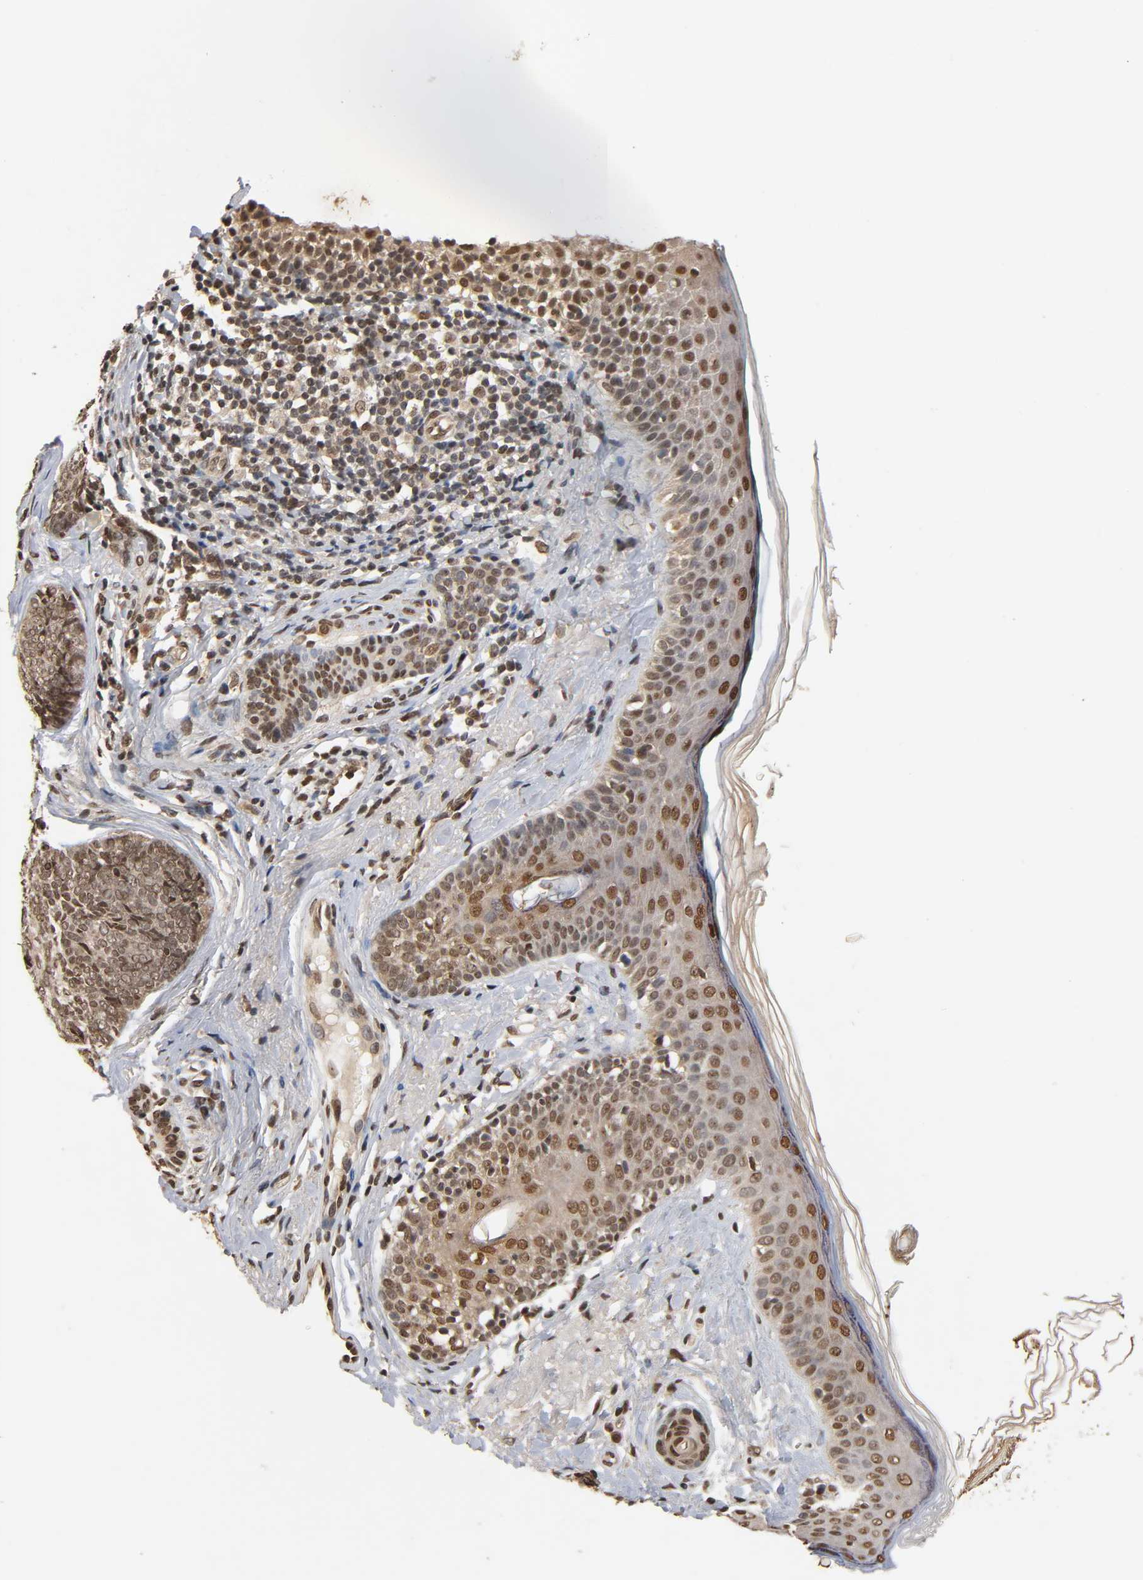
{"staining": {"intensity": "moderate", "quantity": ">75%", "location": "nuclear"}, "tissue": "skin cancer", "cell_type": "Tumor cells", "image_type": "cancer", "snomed": [{"axis": "morphology", "description": "Normal tissue, NOS"}, {"axis": "morphology", "description": "Basal cell carcinoma"}, {"axis": "topography", "description": "Skin"}], "caption": "Skin basal cell carcinoma stained for a protein displays moderate nuclear positivity in tumor cells.", "gene": "UBC", "patient": {"sex": "female", "age": 69}}